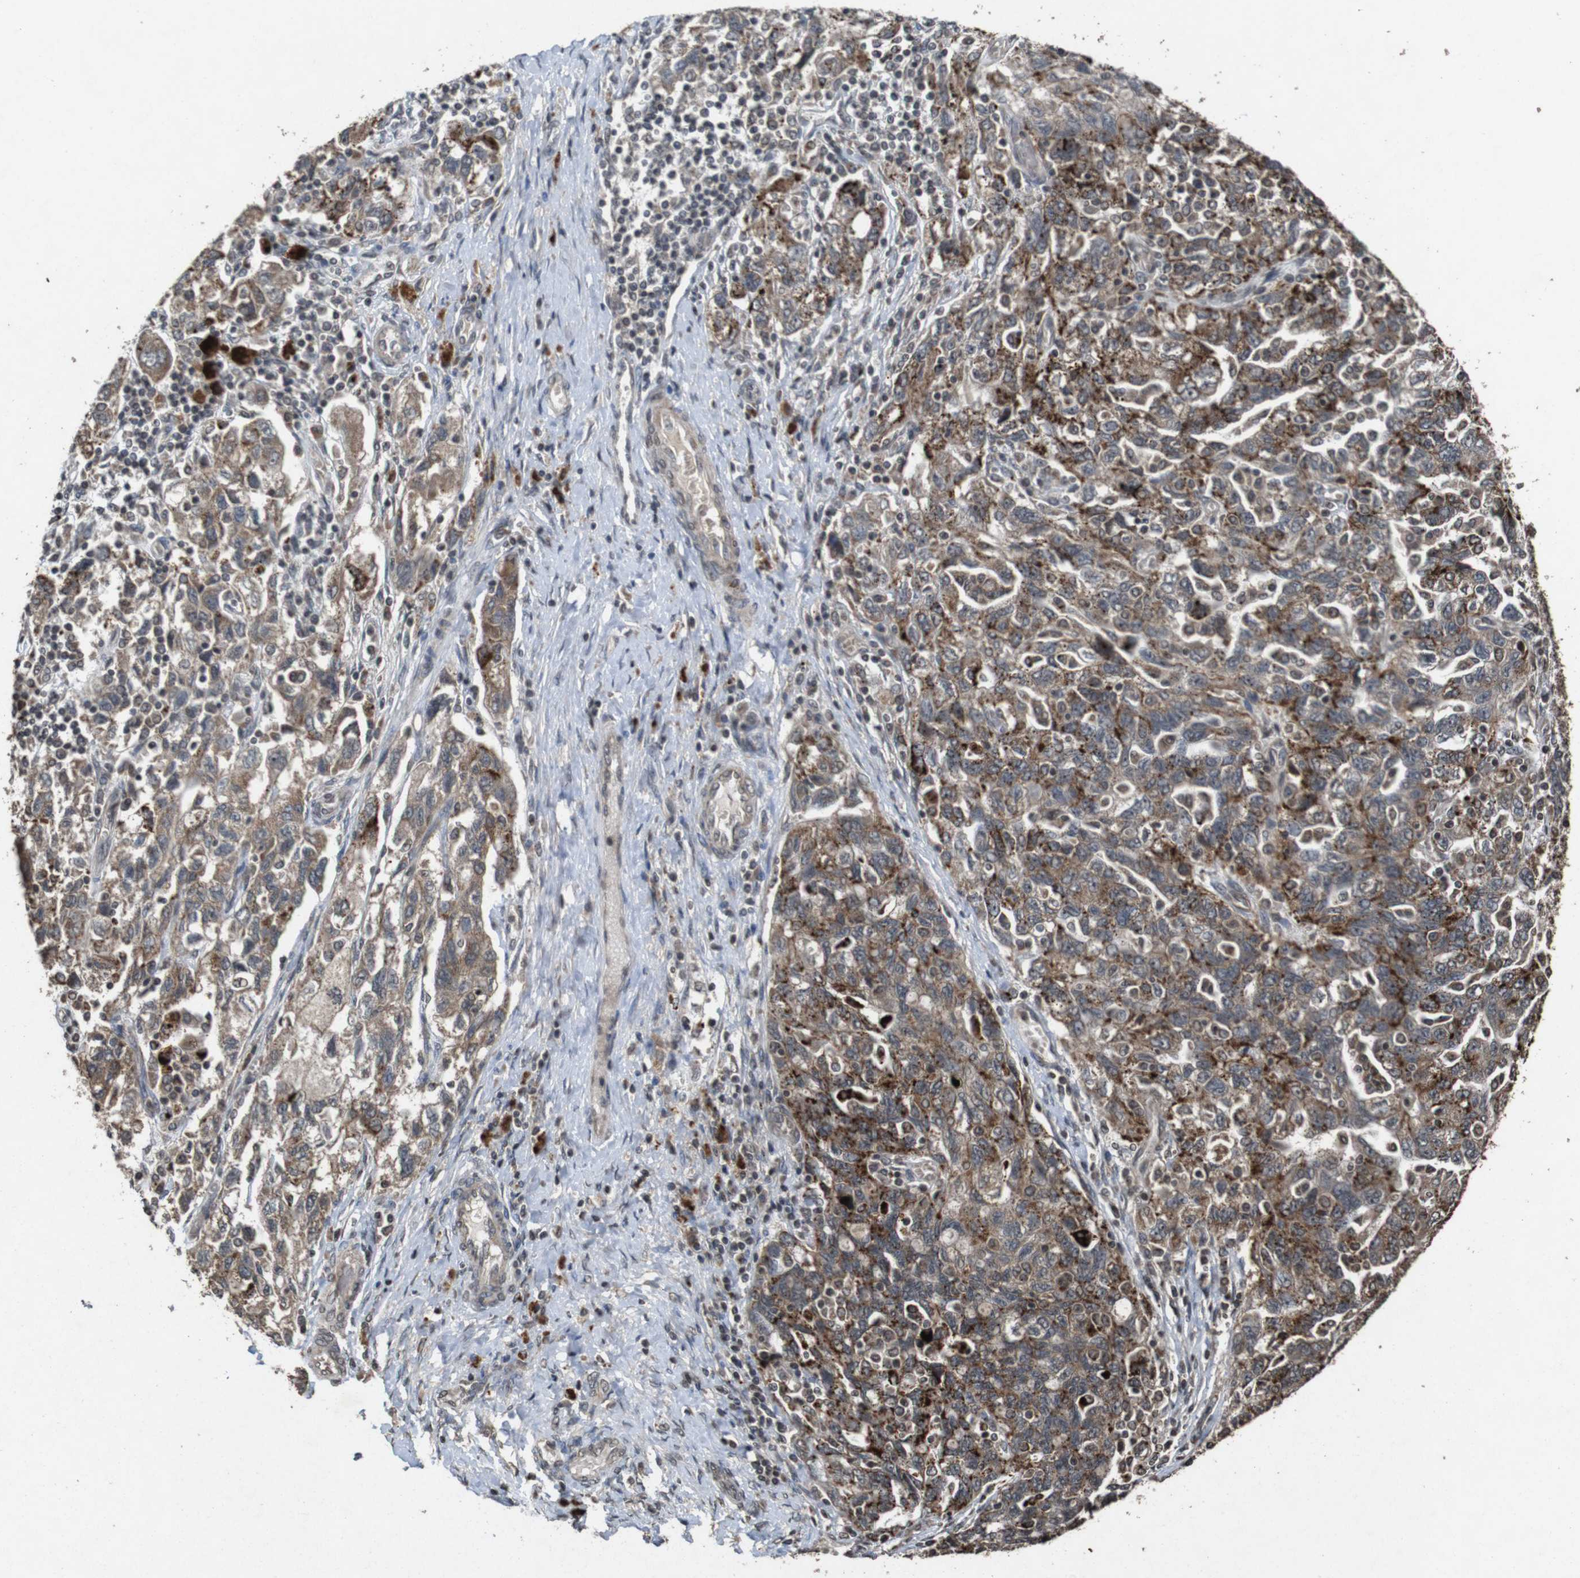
{"staining": {"intensity": "moderate", "quantity": ">75%", "location": "cytoplasmic/membranous"}, "tissue": "ovarian cancer", "cell_type": "Tumor cells", "image_type": "cancer", "snomed": [{"axis": "morphology", "description": "Carcinoma, NOS"}, {"axis": "morphology", "description": "Cystadenocarcinoma, serous, NOS"}, {"axis": "topography", "description": "Ovary"}], "caption": "There is medium levels of moderate cytoplasmic/membranous positivity in tumor cells of ovarian cancer, as demonstrated by immunohistochemical staining (brown color).", "gene": "SORL1", "patient": {"sex": "female", "age": 69}}